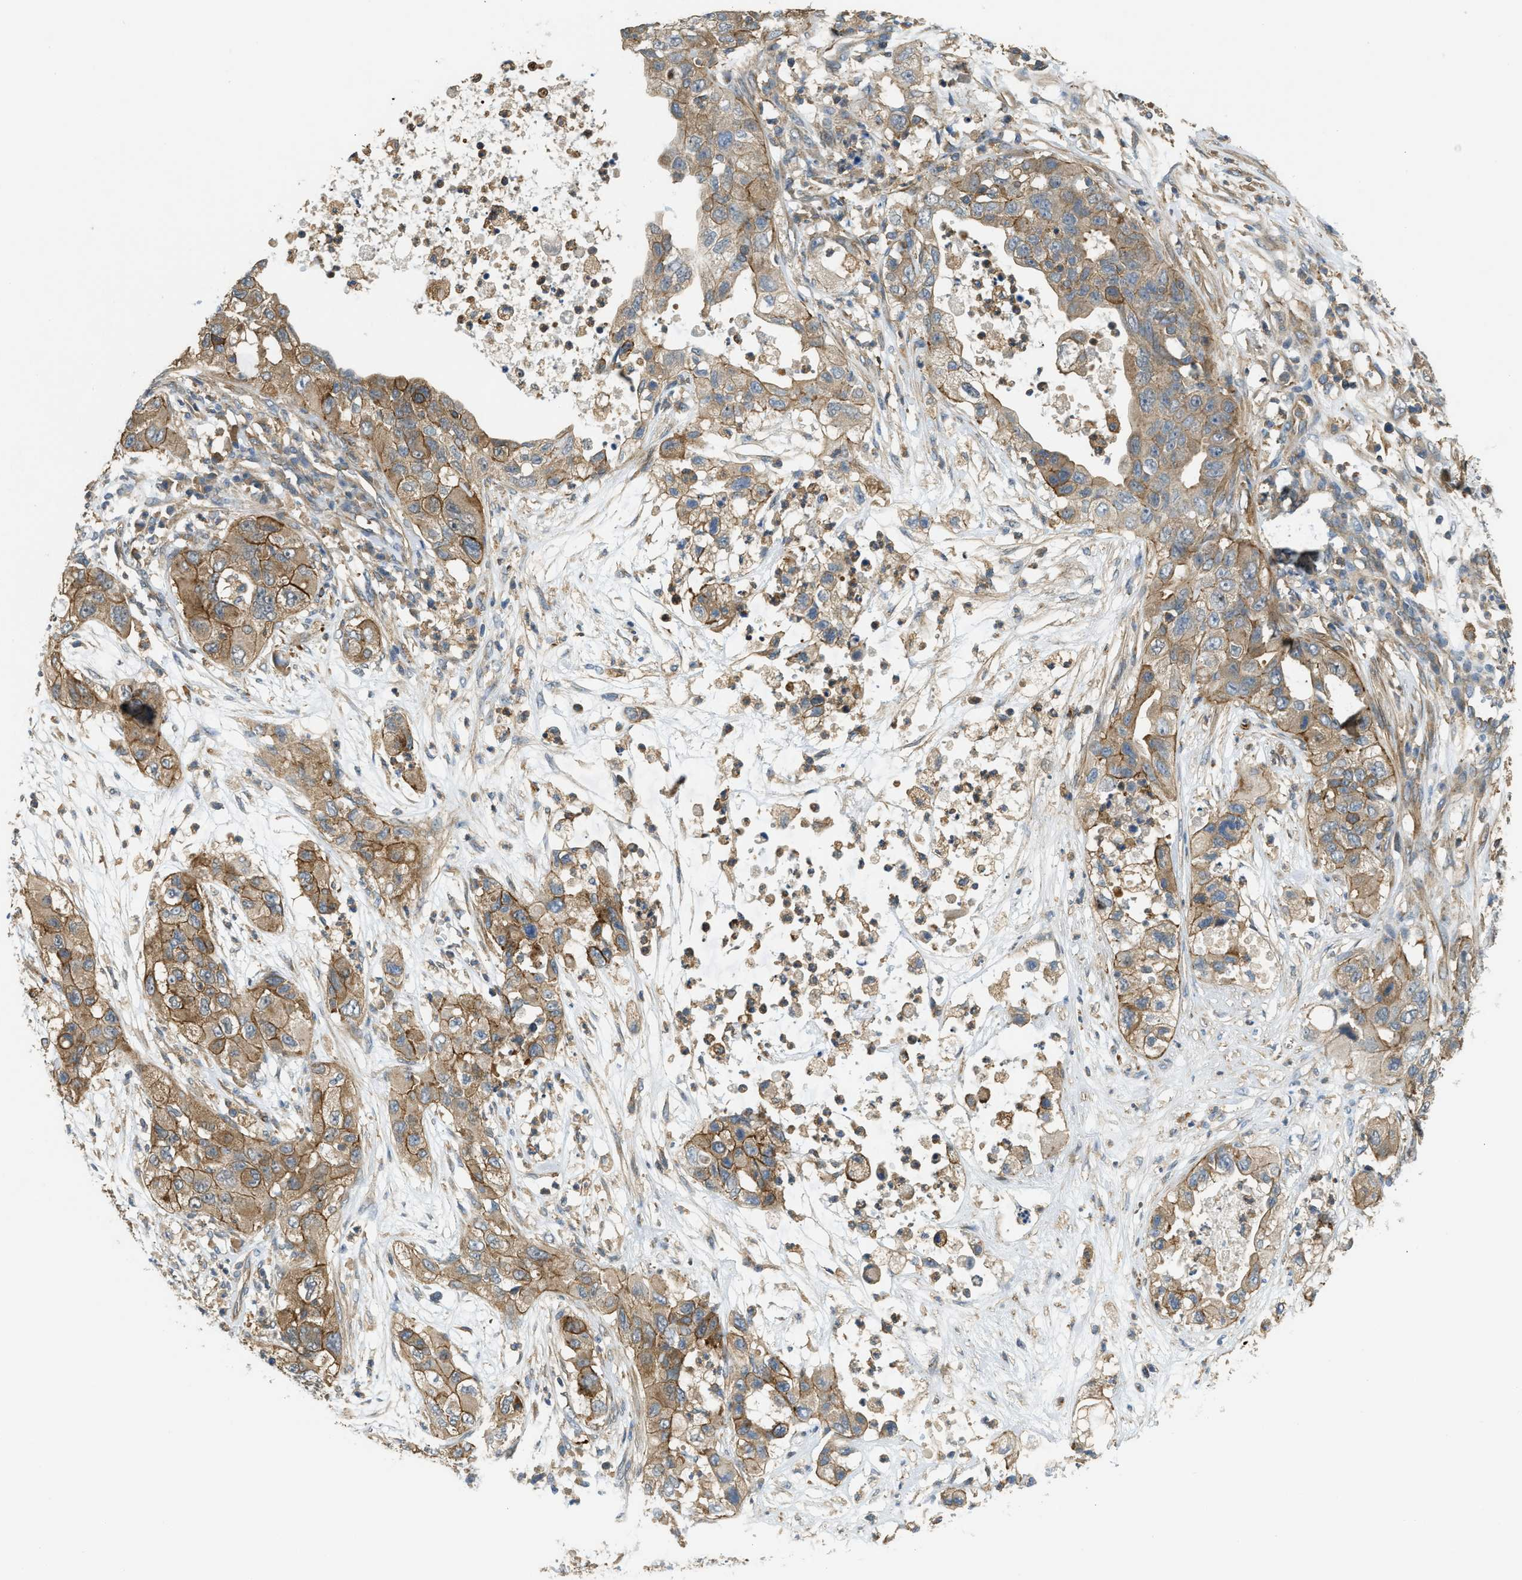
{"staining": {"intensity": "moderate", "quantity": ">75%", "location": "cytoplasmic/membranous"}, "tissue": "pancreatic cancer", "cell_type": "Tumor cells", "image_type": "cancer", "snomed": [{"axis": "morphology", "description": "Adenocarcinoma, NOS"}, {"axis": "topography", "description": "Pancreas"}], "caption": "This image reveals immunohistochemistry (IHC) staining of pancreatic cancer, with medium moderate cytoplasmic/membranous staining in about >75% of tumor cells.", "gene": "BAG4", "patient": {"sex": "female", "age": 78}}